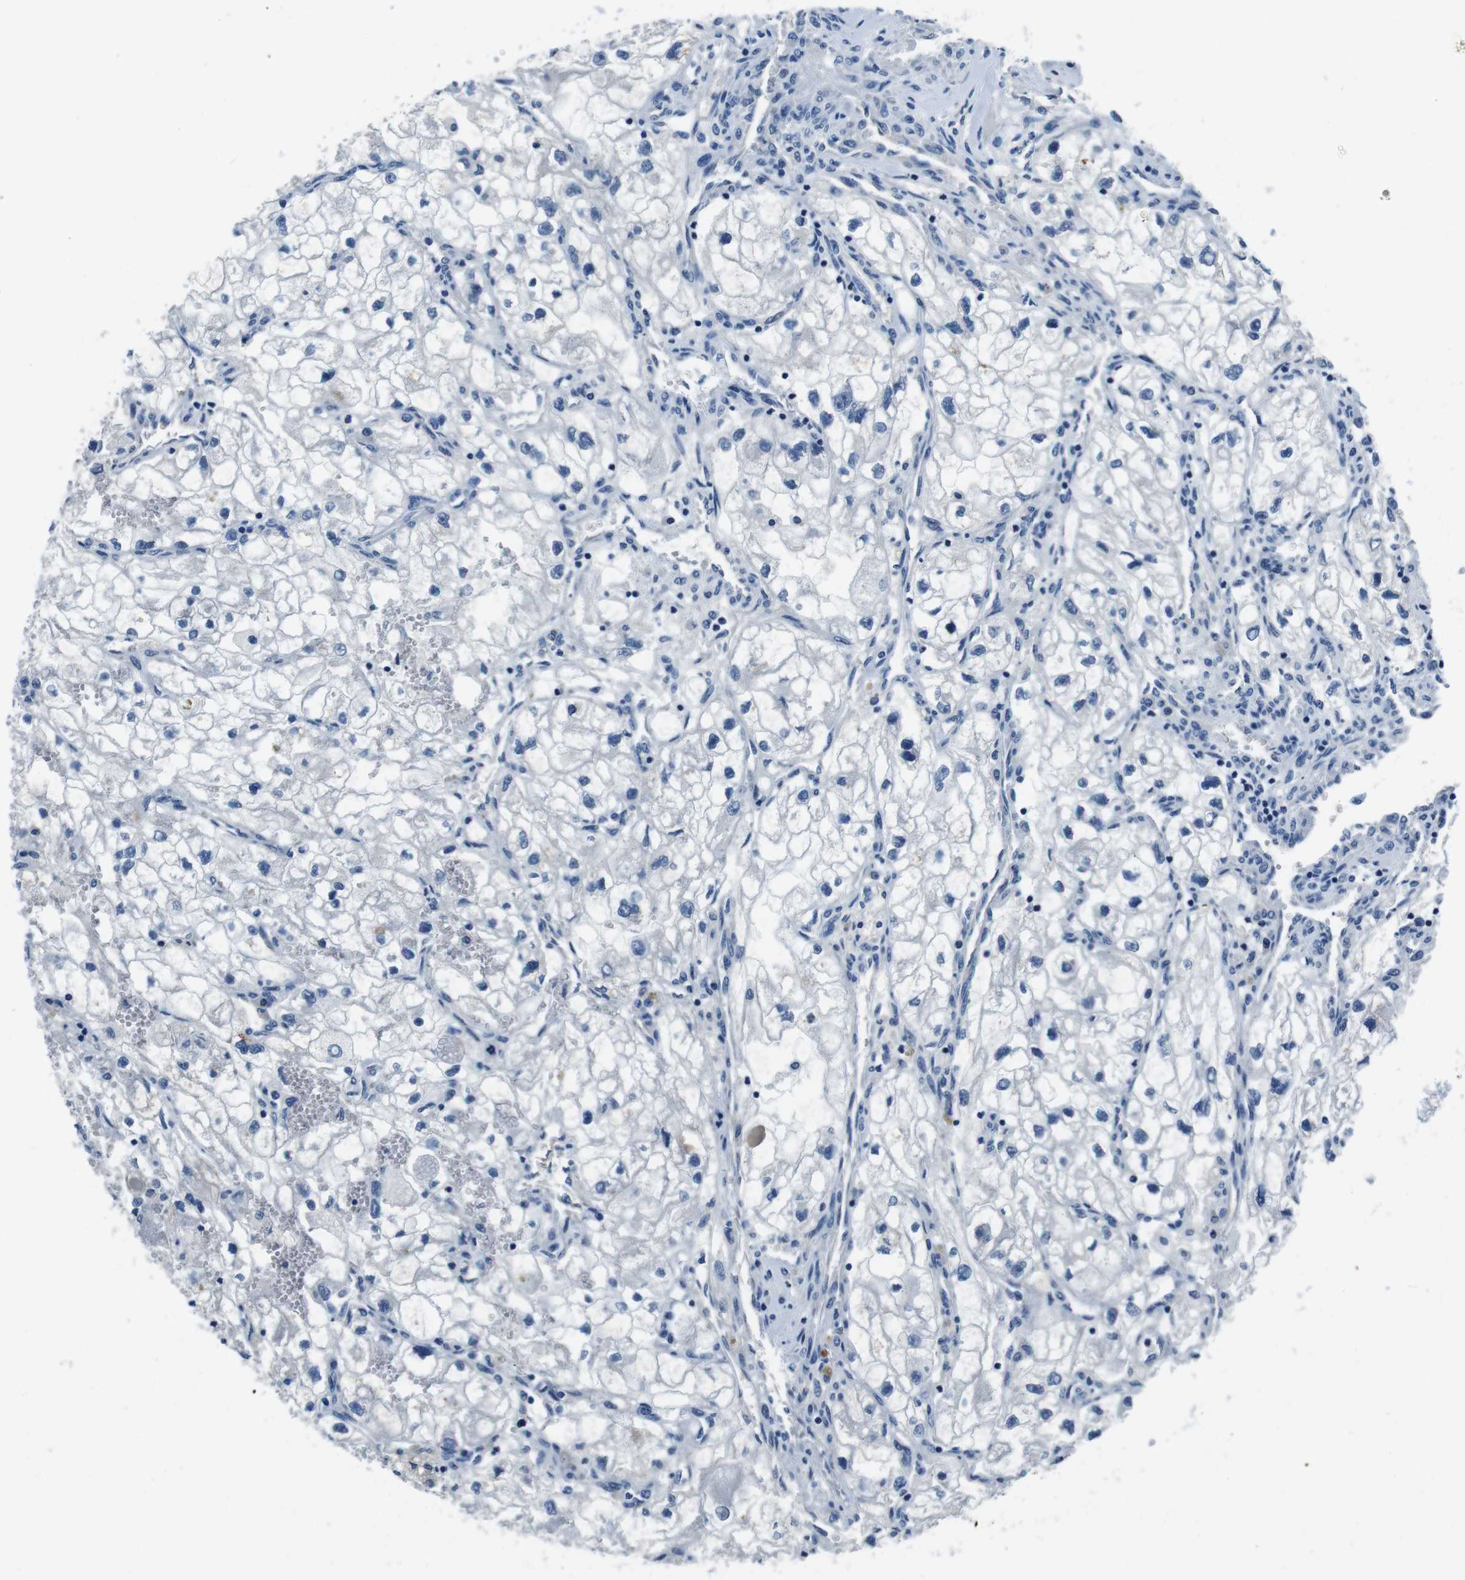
{"staining": {"intensity": "negative", "quantity": "none", "location": "none"}, "tissue": "renal cancer", "cell_type": "Tumor cells", "image_type": "cancer", "snomed": [{"axis": "morphology", "description": "Adenocarcinoma, NOS"}, {"axis": "topography", "description": "Kidney"}], "caption": "Immunohistochemistry (IHC) image of neoplastic tissue: human renal adenocarcinoma stained with DAB (3,3'-diaminobenzidine) displays no significant protein positivity in tumor cells.", "gene": "CASQ1", "patient": {"sex": "female", "age": 70}}